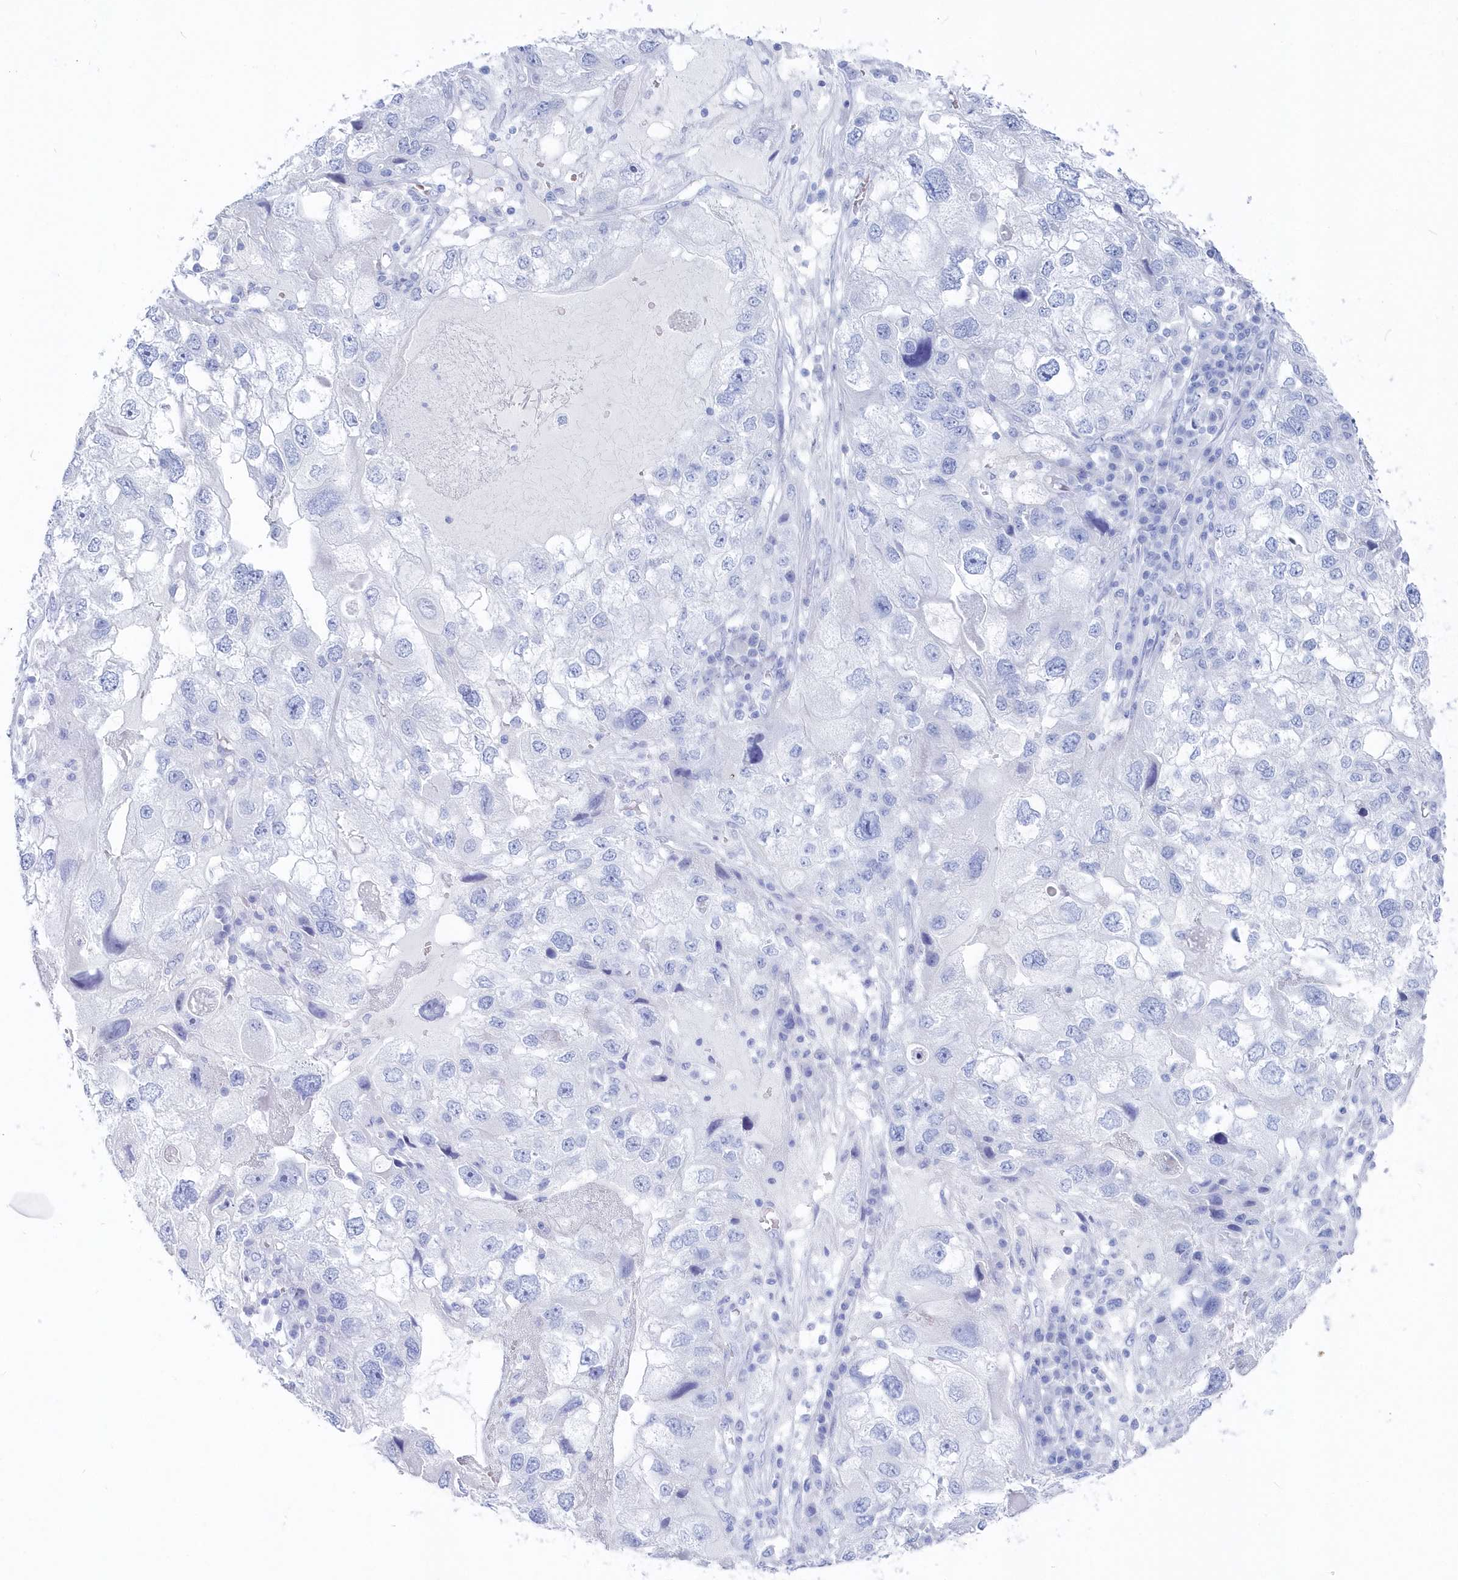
{"staining": {"intensity": "negative", "quantity": "none", "location": "none"}, "tissue": "endometrial cancer", "cell_type": "Tumor cells", "image_type": "cancer", "snomed": [{"axis": "morphology", "description": "Adenocarcinoma, NOS"}, {"axis": "topography", "description": "Endometrium"}], "caption": "Immunohistochemistry histopathology image of neoplastic tissue: human endometrial cancer stained with DAB (3,3'-diaminobenzidine) reveals no significant protein staining in tumor cells.", "gene": "CSNK1G2", "patient": {"sex": "female", "age": 49}}